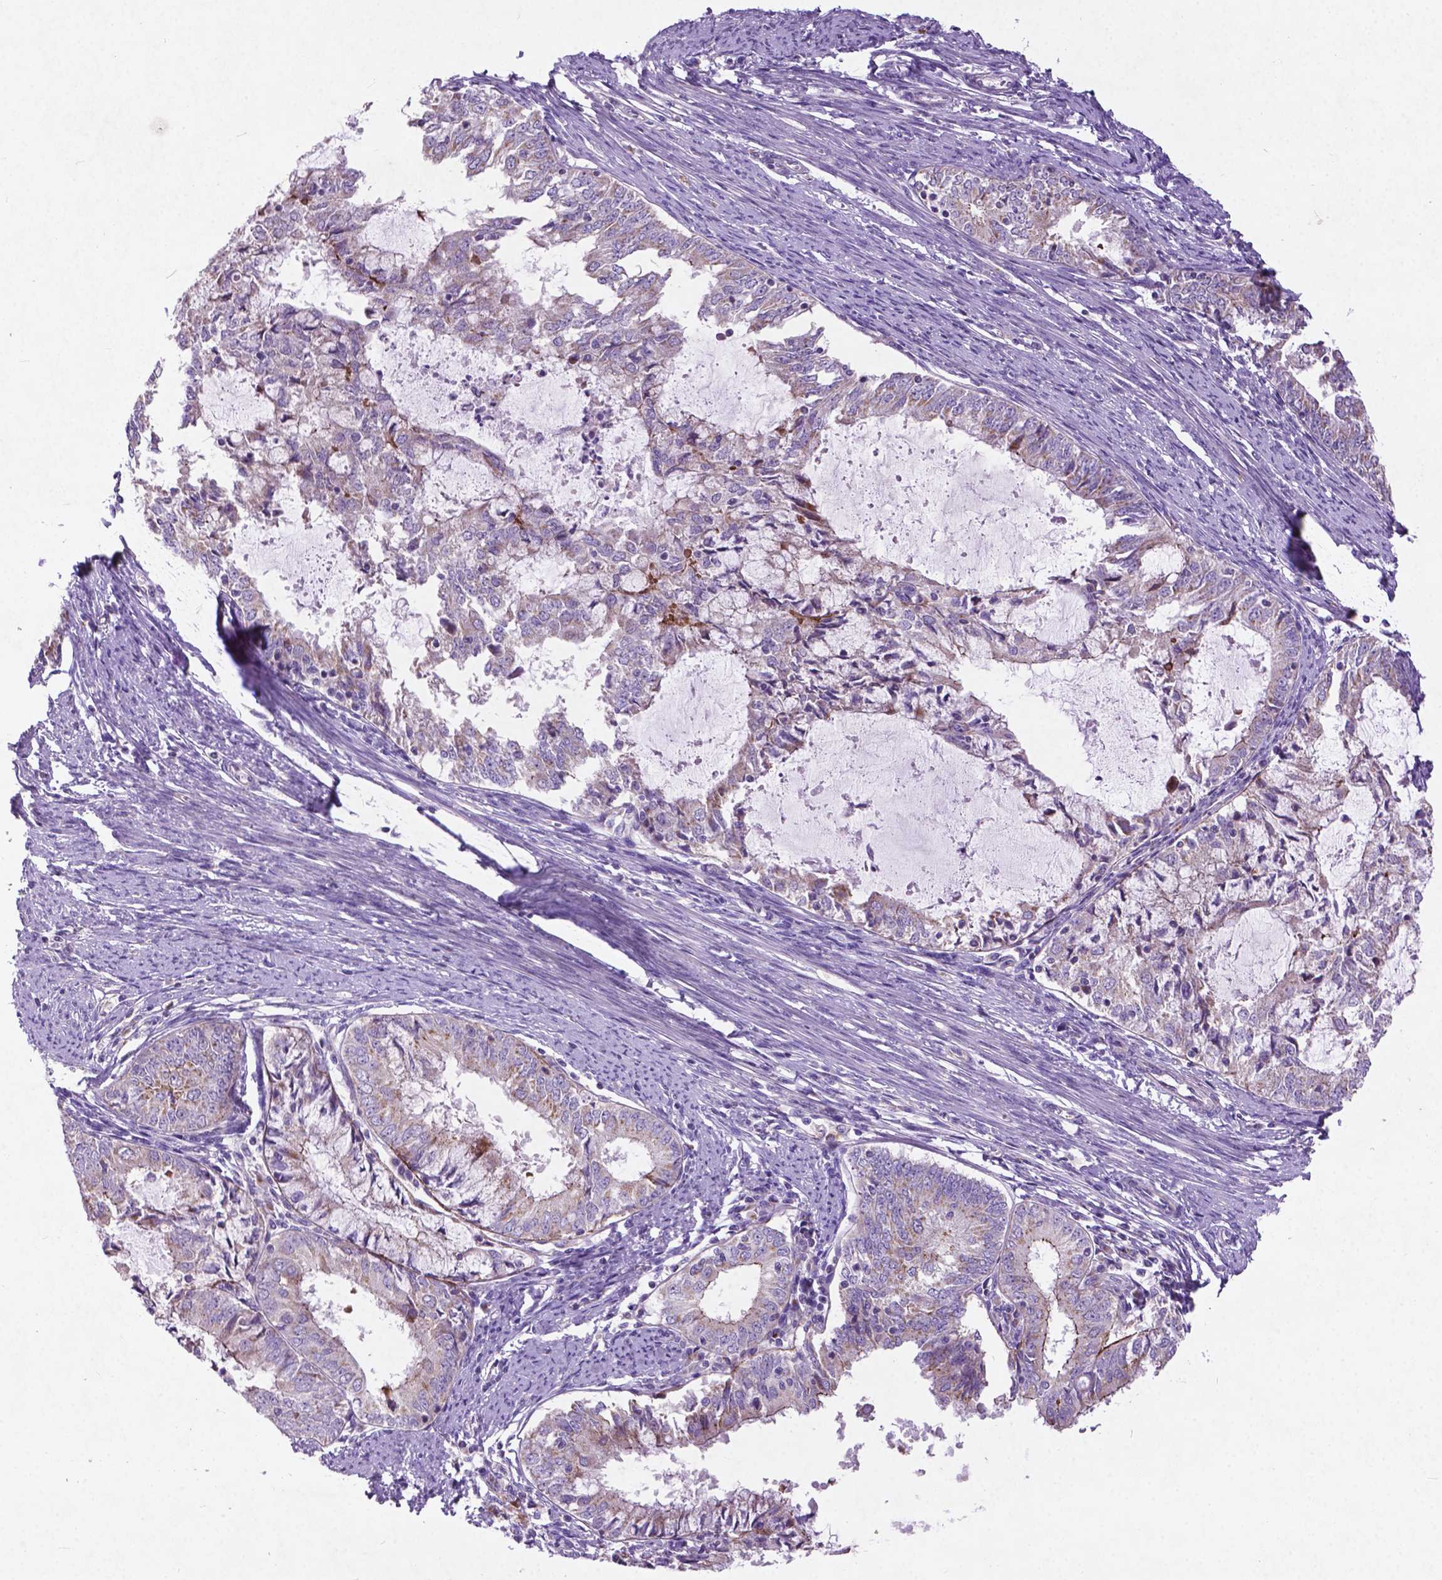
{"staining": {"intensity": "negative", "quantity": "none", "location": "none"}, "tissue": "endometrial cancer", "cell_type": "Tumor cells", "image_type": "cancer", "snomed": [{"axis": "morphology", "description": "Adenocarcinoma, NOS"}, {"axis": "topography", "description": "Endometrium"}], "caption": "The image demonstrates no significant staining in tumor cells of endometrial adenocarcinoma.", "gene": "ATG4D", "patient": {"sex": "female", "age": 57}}